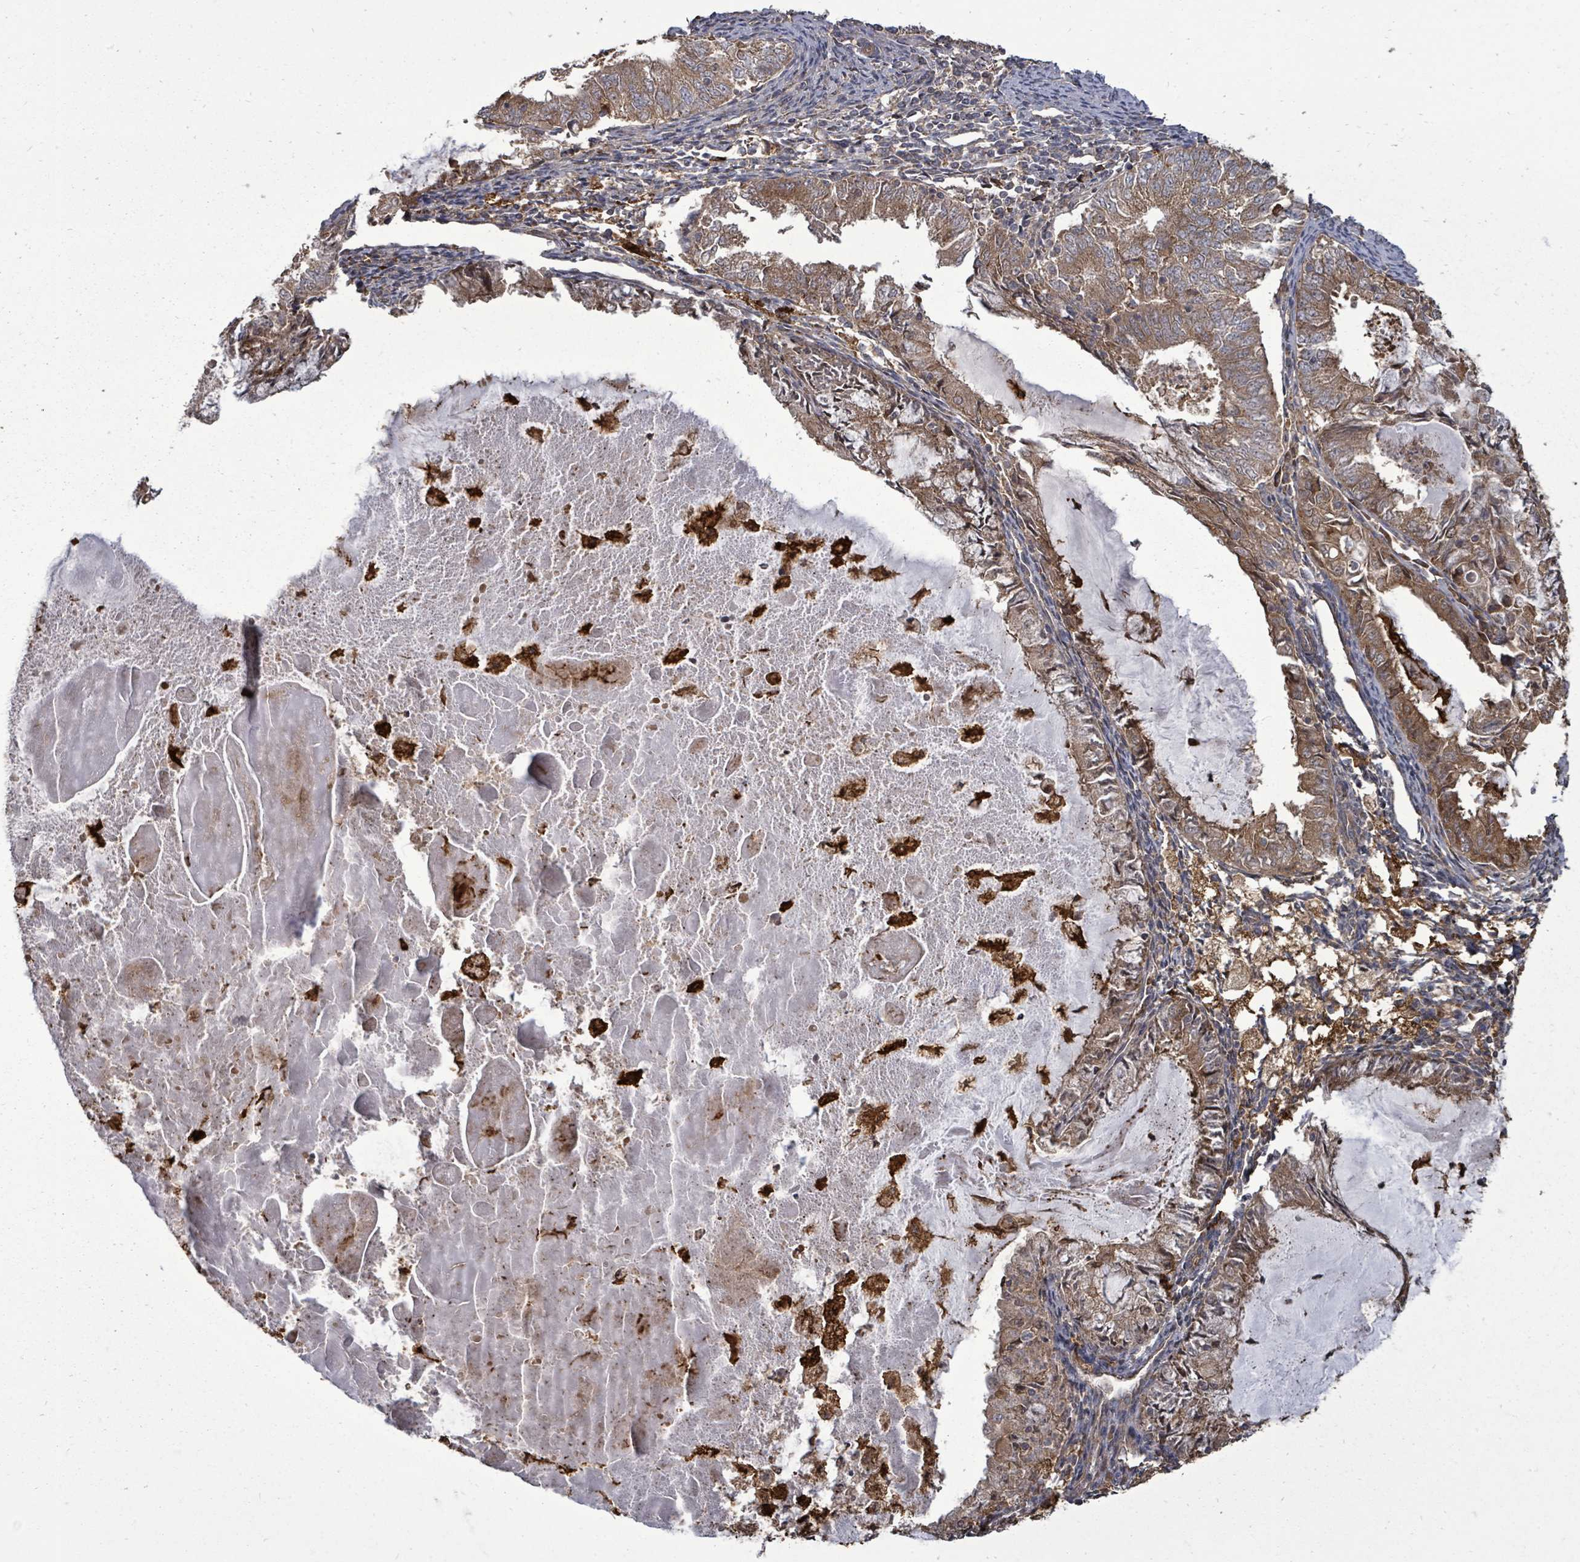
{"staining": {"intensity": "moderate", "quantity": ">75%", "location": "cytoplasmic/membranous"}, "tissue": "endometrial cancer", "cell_type": "Tumor cells", "image_type": "cancer", "snomed": [{"axis": "morphology", "description": "Adenocarcinoma, NOS"}, {"axis": "topography", "description": "Endometrium"}], "caption": "Adenocarcinoma (endometrial) tissue exhibits moderate cytoplasmic/membranous expression in approximately >75% of tumor cells, visualized by immunohistochemistry. Ihc stains the protein of interest in brown and the nuclei are stained blue.", "gene": "EIF3C", "patient": {"sex": "female", "age": 57}}